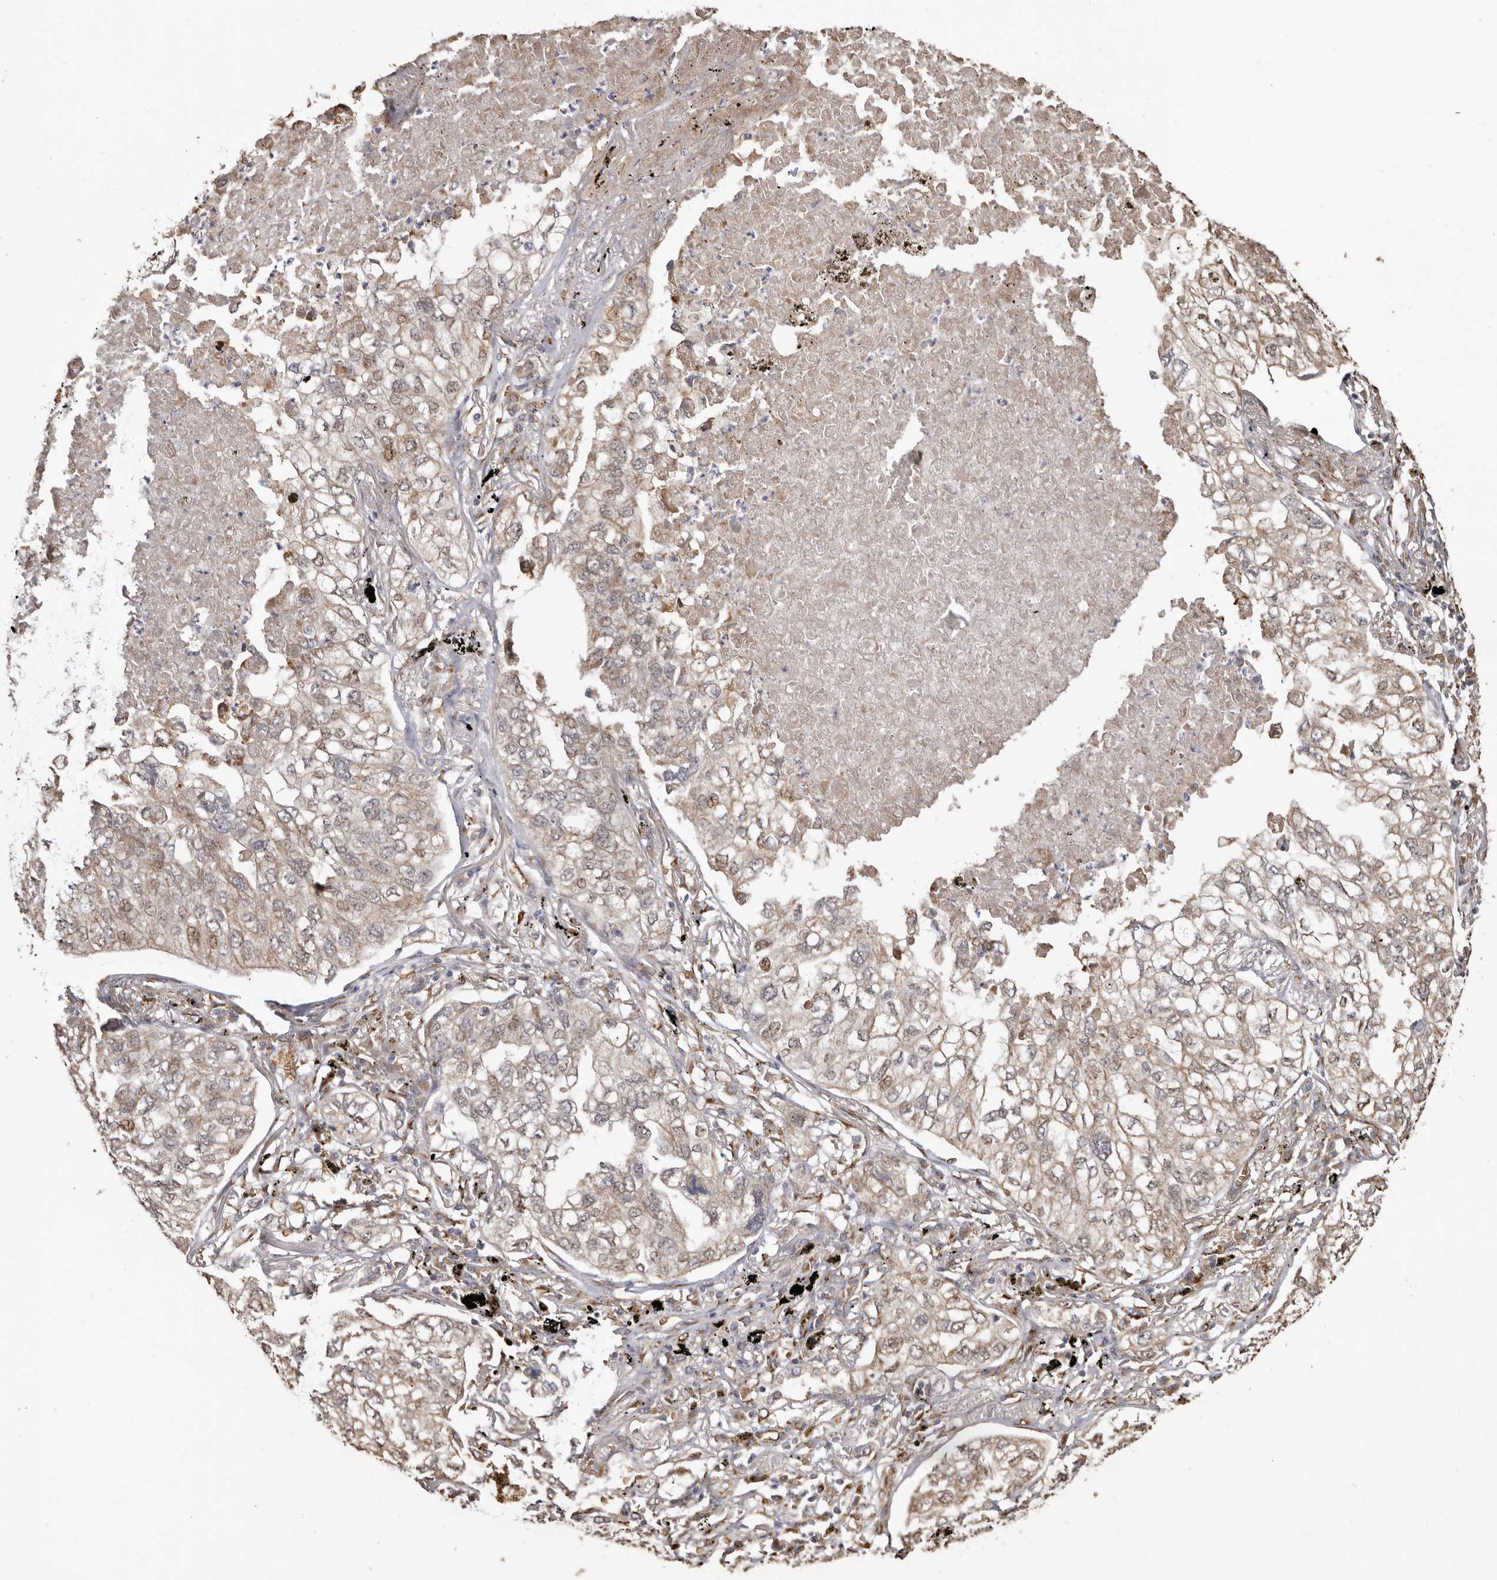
{"staining": {"intensity": "weak", "quantity": ">75%", "location": "cytoplasmic/membranous"}, "tissue": "lung cancer", "cell_type": "Tumor cells", "image_type": "cancer", "snomed": [{"axis": "morphology", "description": "Adenocarcinoma, NOS"}, {"axis": "topography", "description": "Lung"}], "caption": "Immunohistochemical staining of lung adenocarcinoma demonstrates weak cytoplasmic/membranous protein expression in about >75% of tumor cells.", "gene": "ENTREP1", "patient": {"sex": "male", "age": 65}}